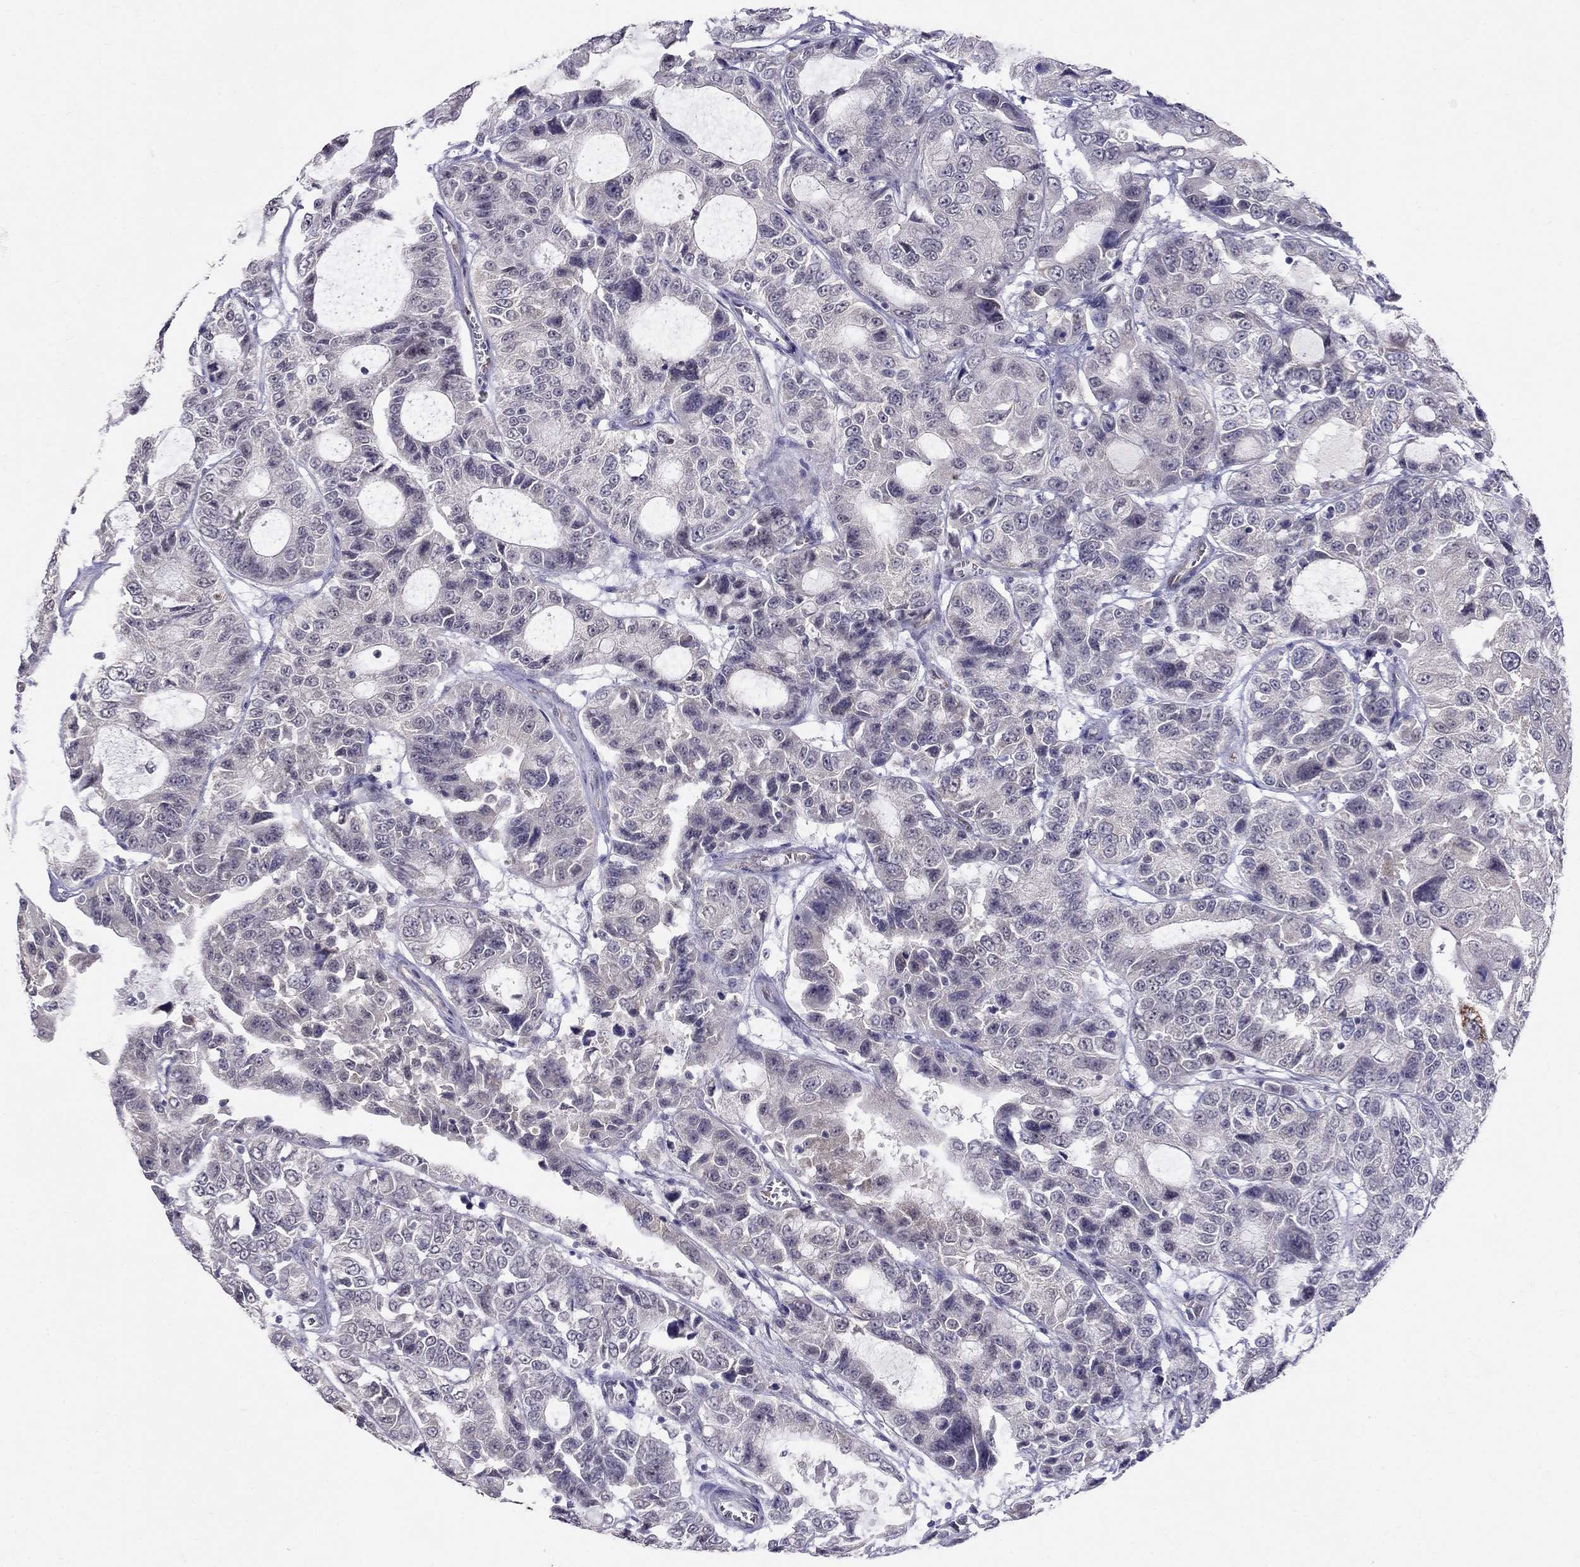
{"staining": {"intensity": "weak", "quantity": "<25%", "location": "cytoplasmic/membranous"}, "tissue": "urothelial cancer", "cell_type": "Tumor cells", "image_type": "cancer", "snomed": [{"axis": "morphology", "description": "Urothelial carcinoma, NOS"}, {"axis": "morphology", "description": "Urothelial carcinoma, High grade"}, {"axis": "topography", "description": "Urinary bladder"}], "caption": "The histopathology image reveals no significant staining in tumor cells of high-grade urothelial carcinoma.", "gene": "MYO3B", "patient": {"sex": "female", "age": 73}}